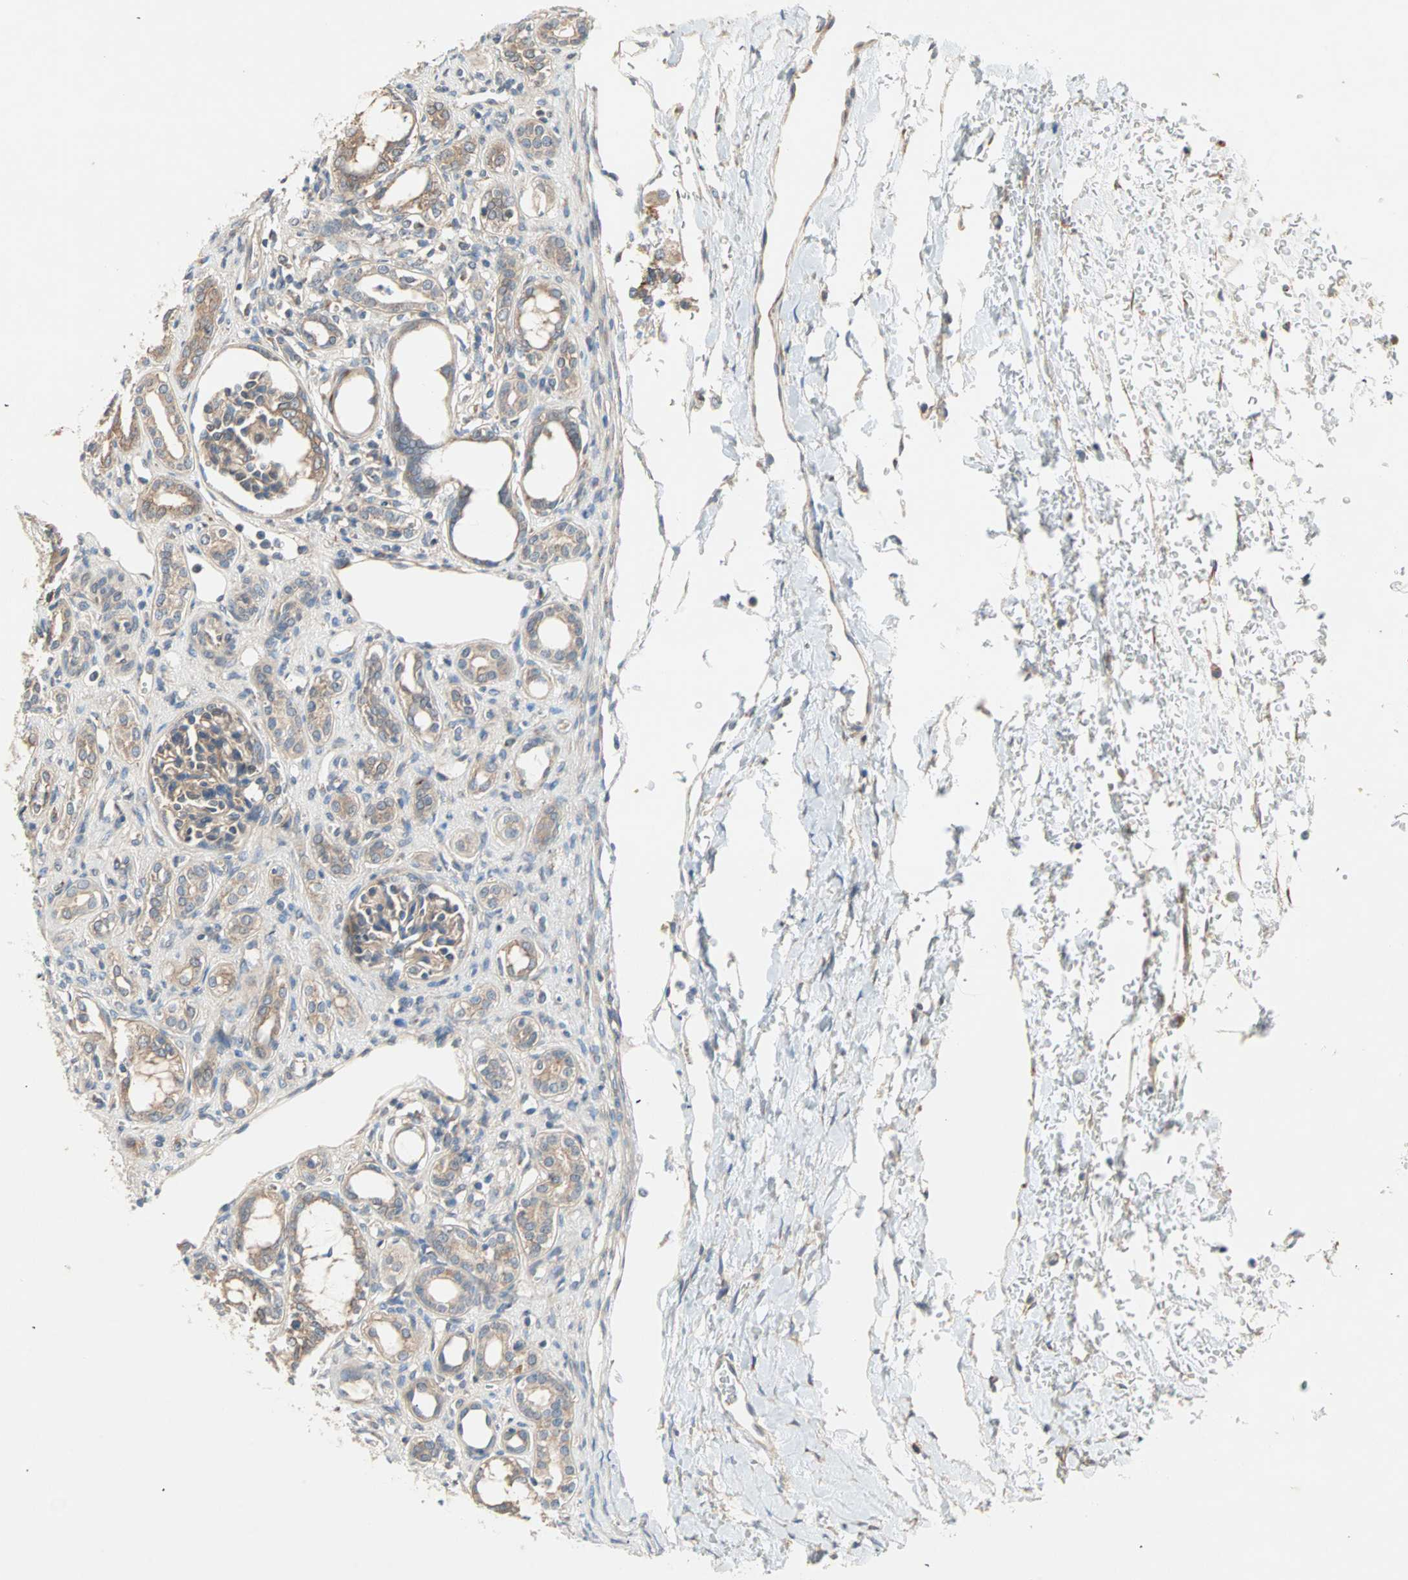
{"staining": {"intensity": "weak", "quantity": "25%-75%", "location": "cytoplasmic/membranous"}, "tissue": "kidney", "cell_type": "Cells in glomeruli", "image_type": "normal", "snomed": [{"axis": "morphology", "description": "Normal tissue, NOS"}, {"axis": "topography", "description": "Kidney"}], "caption": "Kidney stained with DAB (3,3'-diaminobenzidine) immunohistochemistry (IHC) exhibits low levels of weak cytoplasmic/membranous positivity in approximately 25%-75% of cells in glomeruli. (brown staining indicates protein expression, while blue staining denotes nuclei).", "gene": "PDE8A", "patient": {"sex": "male", "age": 7}}